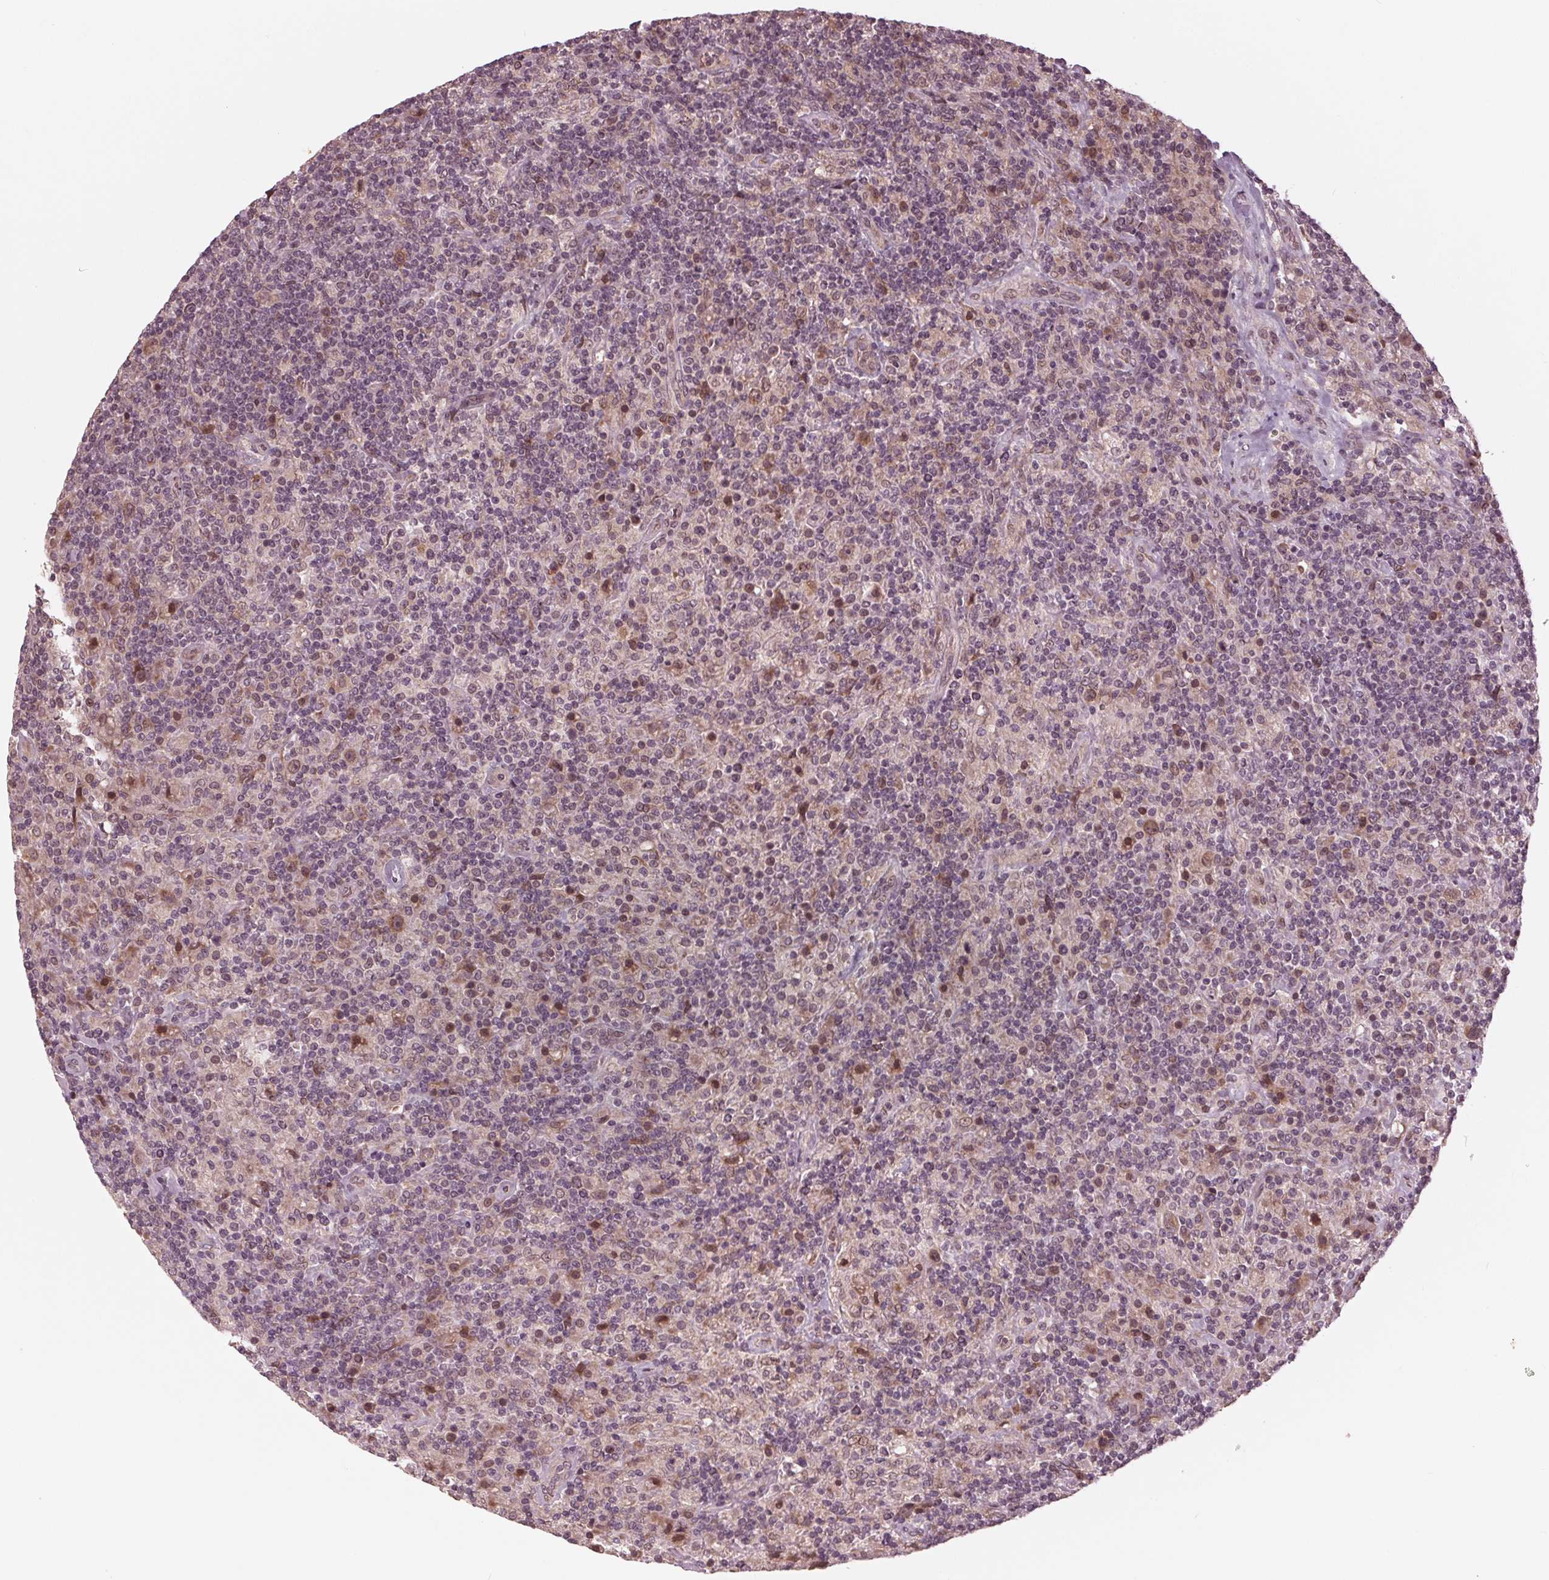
{"staining": {"intensity": "moderate", "quantity": "25%-75%", "location": "cytoplasmic/membranous,nuclear"}, "tissue": "lymphoma", "cell_type": "Tumor cells", "image_type": "cancer", "snomed": [{"axis": "morphology", "description": "Hodgkin's disease, NOS"}, {"axis": "topography", "description": "Lymph node"}], "caption": "Hodgkin's disease stained with DAB (3,3'-diaminobenzidine) immunohistochemistry shows medium levels of moderate cytoplasmic/membranous and nuclear staining in about 25%-75% of tumor cells.", "gene": "ZNF471", "patient": {"sex": "male", "age": 70}}